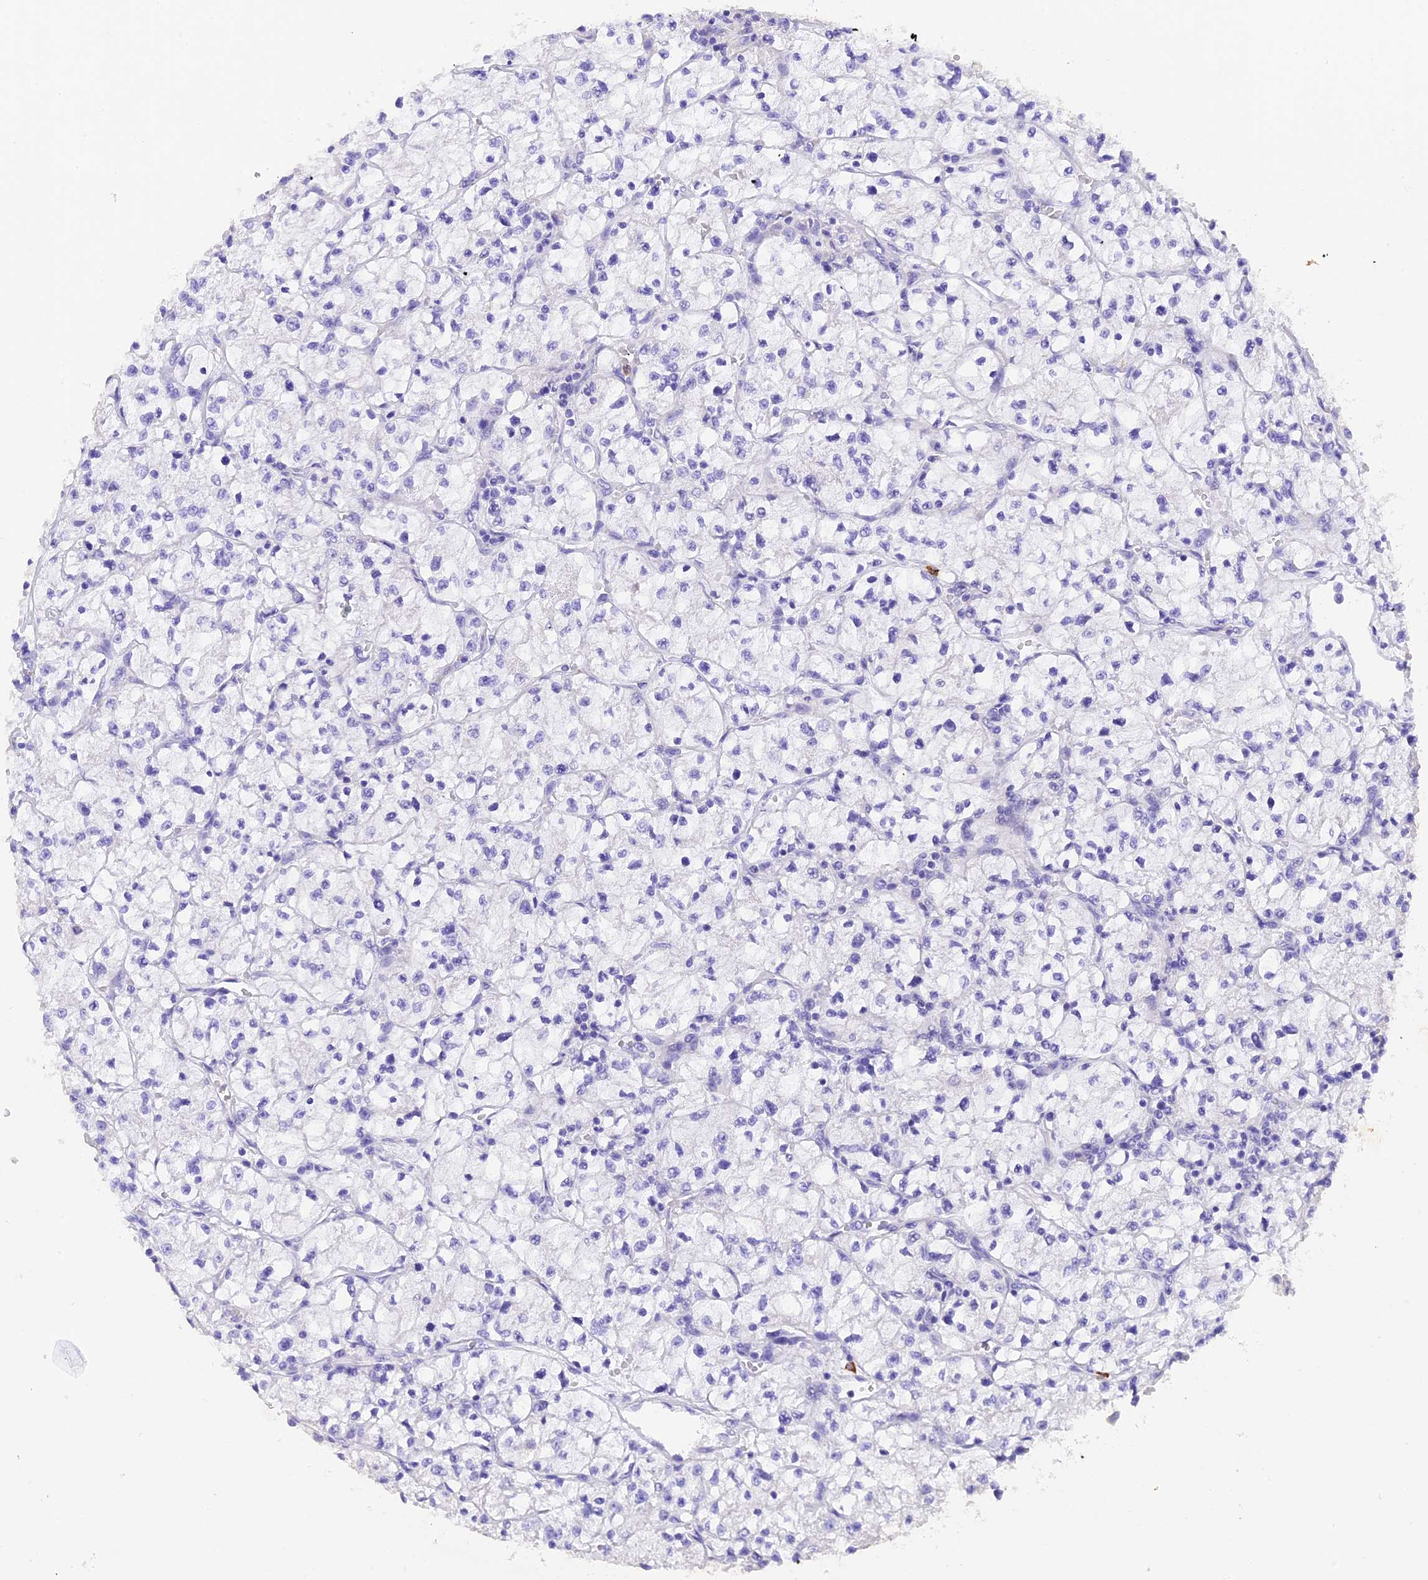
{"staining": {"intensity": "negative", "quantity": "none", "location": "none"}, "tissue": "renal cancer", "cell_type": "Tumor cells", "image_type": "cancer", "snomed": [{"axis": "morphology", "description": "Adenocarcinoma, NOS"}, {"axis": "topography", "description": "Kidney"}], "caption": "This is a photomicrograph of IHC staining of adenocarcinoma (renal), which shows no expression in tumor cells.", "gene": "COL6A5", "patient": {"sex": "female", "age": 64}}